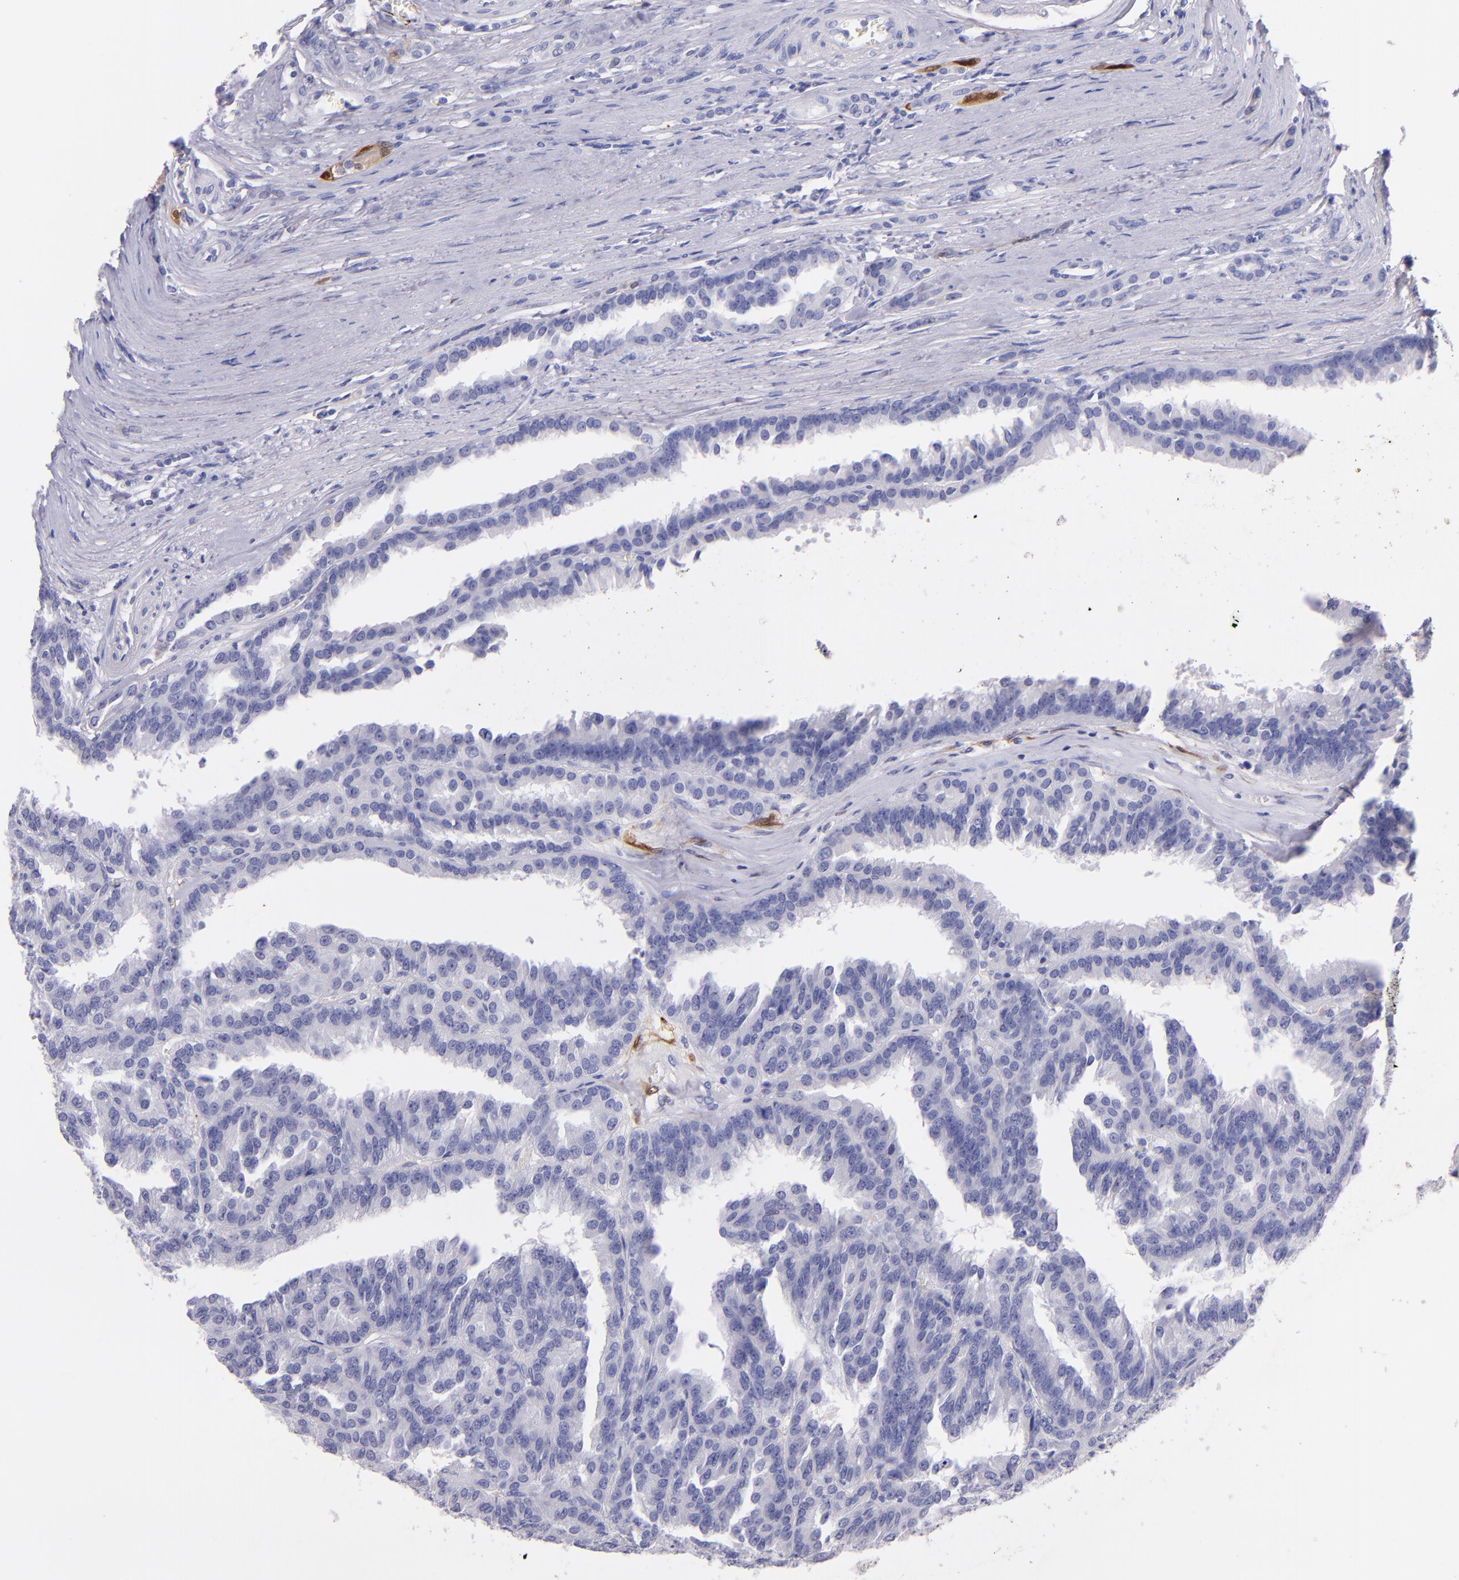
{"staining": {"intensity": "negative", "quantity": "none", "location": "none"}, "tissue": "renal cancer", "cell_type": "Tumor cells", "image_type": "cancer", "snomed": [{"axis": "morphology", "description": "Adenocarcinoma, NOS"}, {"axis": "topography", "description": "Kidney"}], "caption": "IHC of renal adenocarcinoma displays no expression in tumor cells. Brightfield microscopy of immunohistochemistry (IHC) stained with DAB (brown) and hematoxylin (blue), captured at high magnification.", "gene": "UCHL1", "patient": {"sex": "male", "age": 46}}